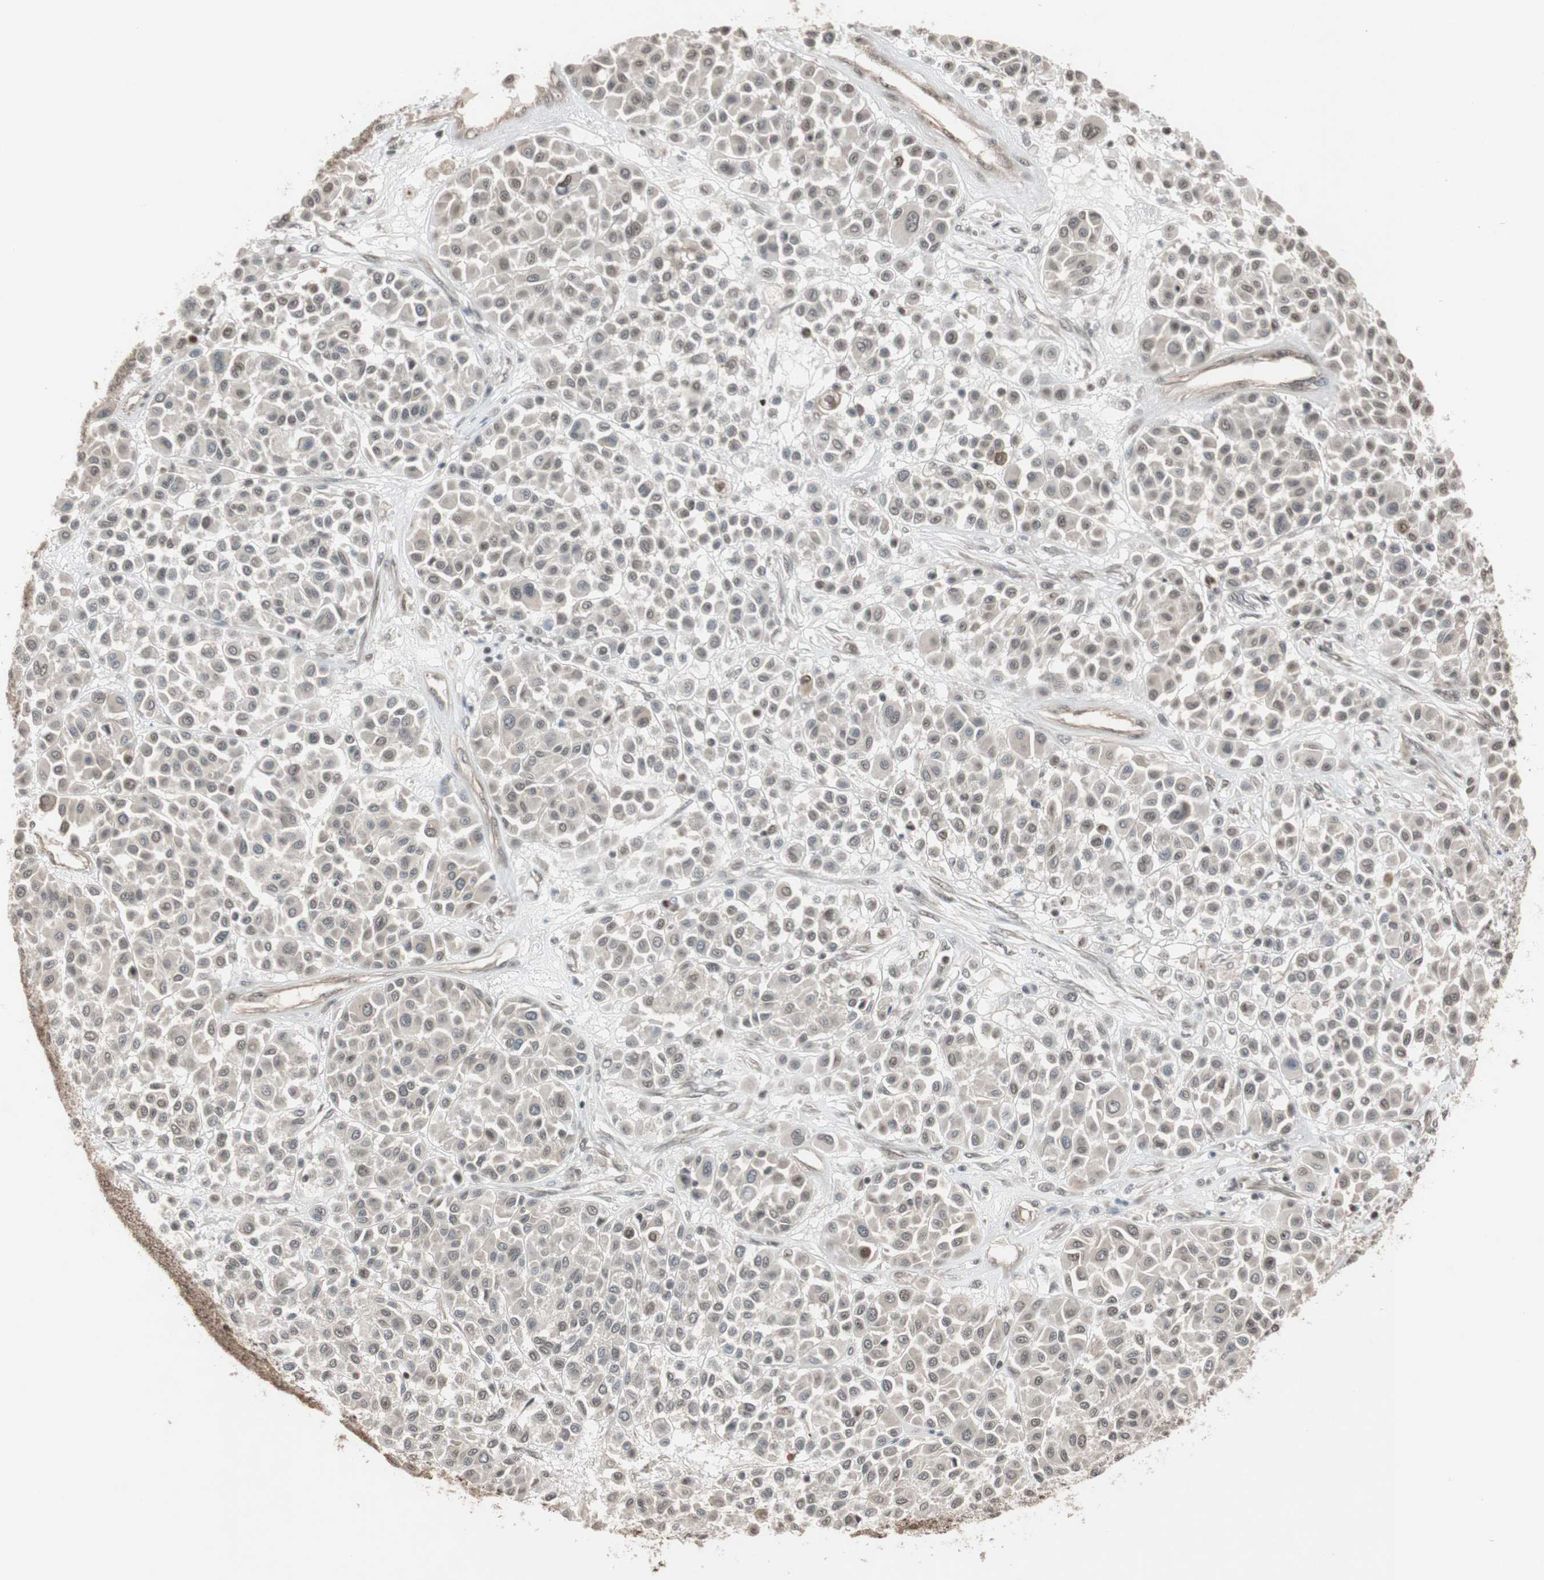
{"staining": {"intensity": "weak", "quantity": "<25%", "location": "nuclear"}, "tissue": "melanoma", "cell_type": "Tumor cells", "image_type": "cancer", "snomed": [{"axis": "morphology", "description": "Malignant melanoma, Metastatic site"}, {"axis": "topography", "description": "Soft tissue"}], "caption": "The photomicrograph displays no staining of tumor cells in malignant melanoma (metastatic site).", "gene": "DRAP1", "patient": {"sex": "male", "age": 41}}